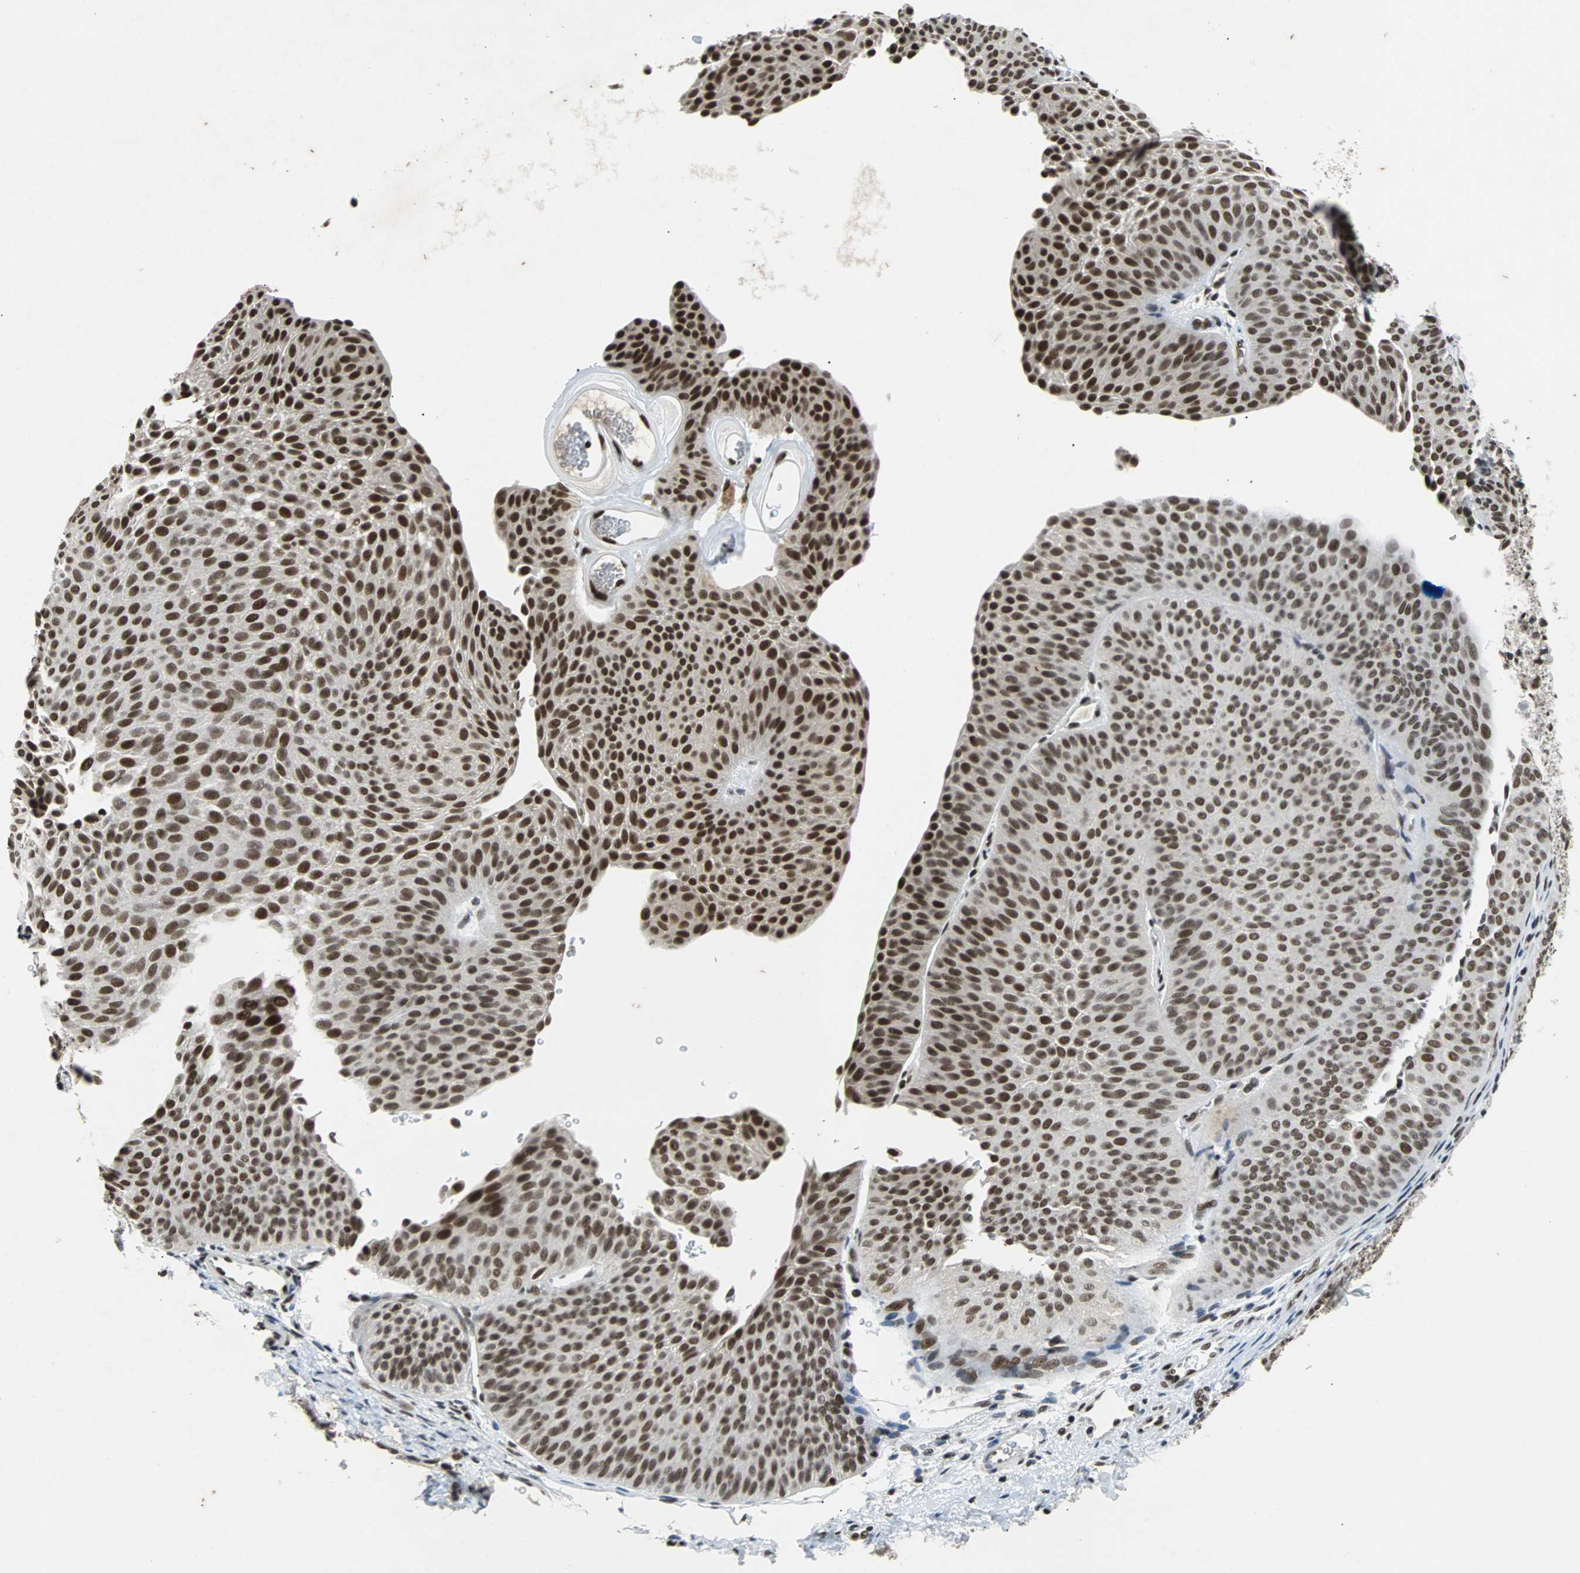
{"staining": {"intensity": "strong", "quantity": ">75%", "location": "nuclear"}, "tissue": "urothelial cancer", "cell_type": "Tumor cells", "image_type": "cancer", "snomed": [{"axis": "morphology", "description": "Urothelial carcinoma, Low grade"}, {"axis": "topography", "description": "Urinary bladder"}], "caption": "Tumor cells exhibit high levels of strong nuclear staining in about >75% of cells in human urothelial carcinoma (low-grade). (DAB (3,3'-diaminobenzidine) IHC, brown staining for protein, blue staining for nuclei).", "gene": "GATAD2A", "patient": {"sex": "female", "age": 60}}